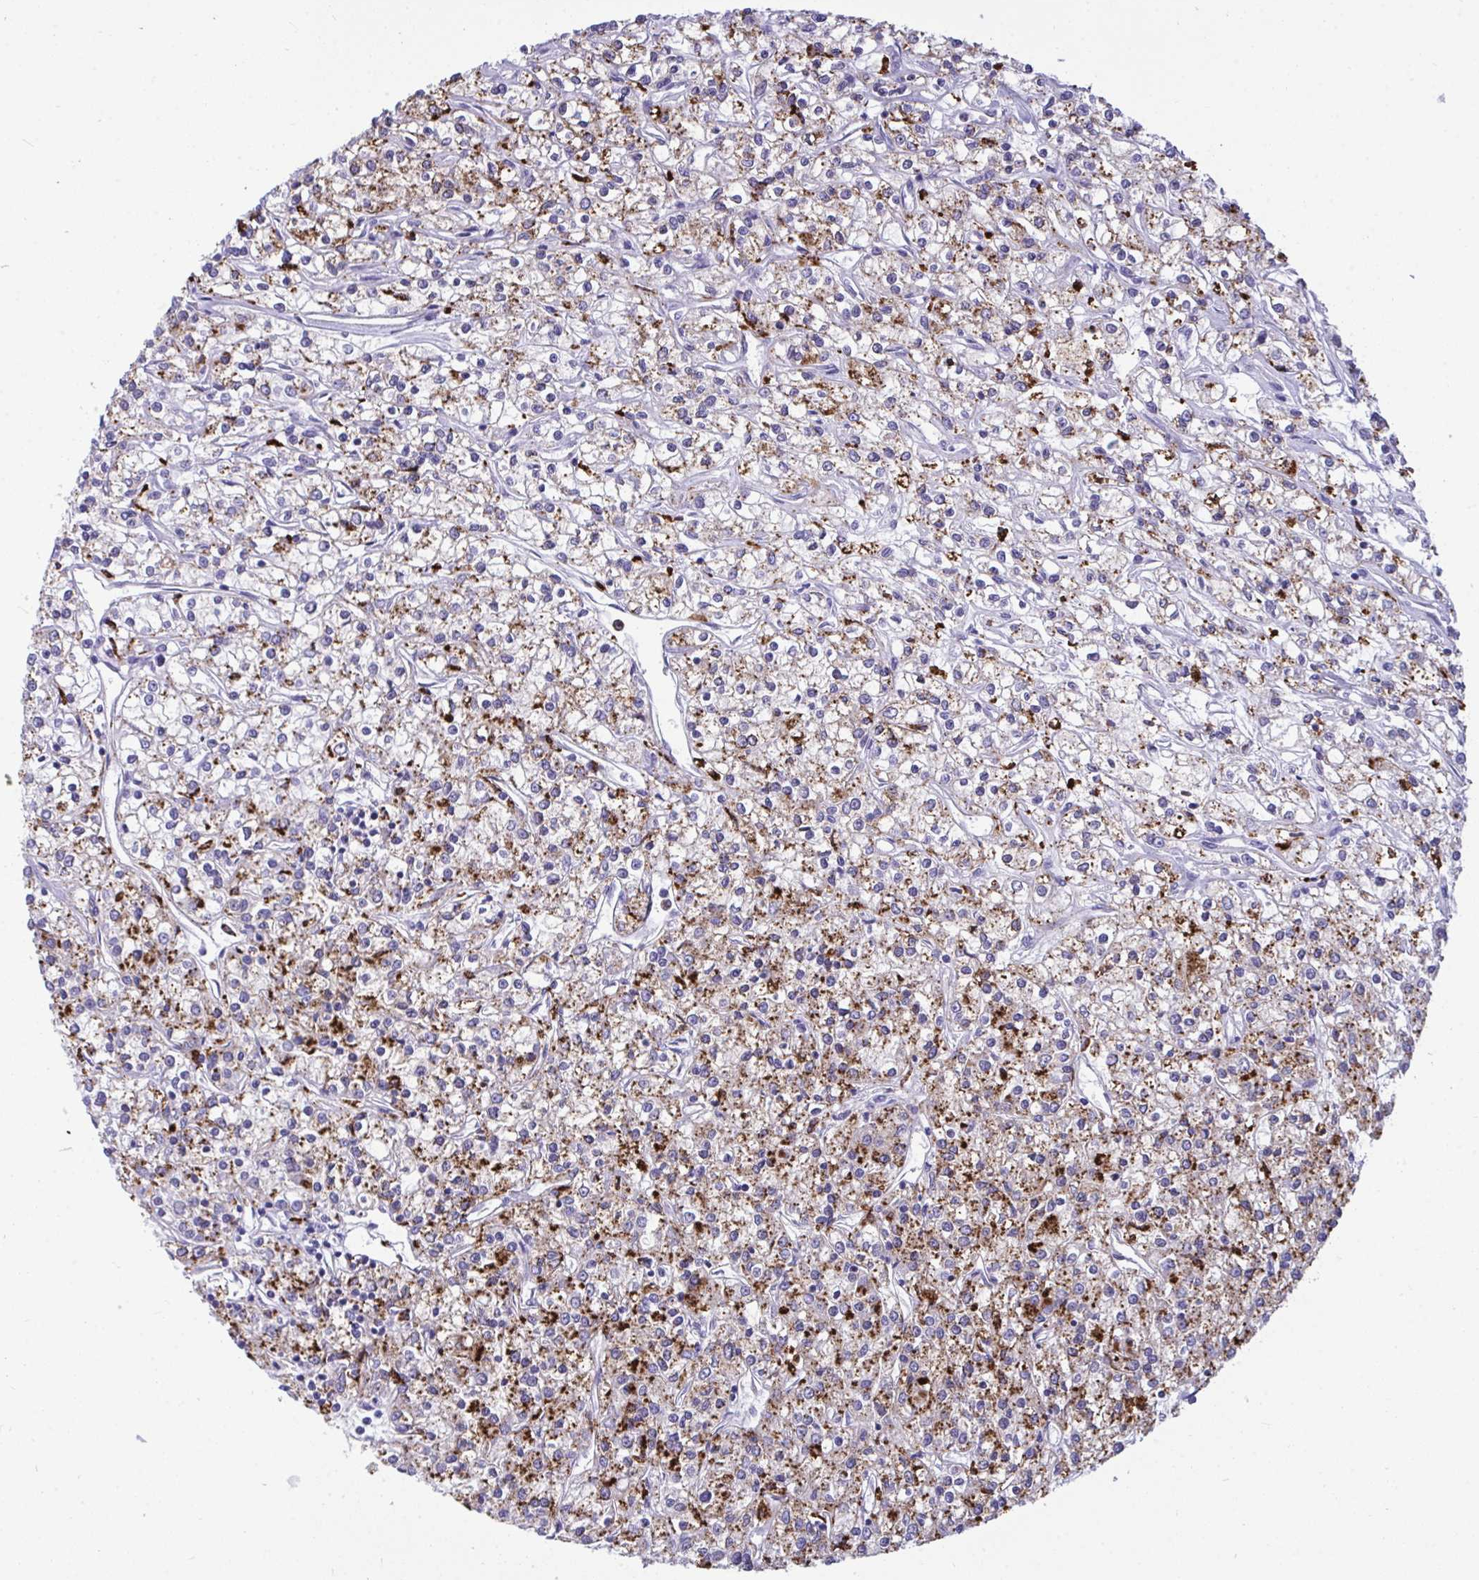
{"staining": {"intensity": "moderate", "quantity": "25%-75%", "location": "cytoplasmic/membranous"}, "tissue": "renal cancer", "cell_type": "Tumor cells", "image_type": "cancer", "snomed": [{"axis": "morphology", "description": "Adenocarcinoma, NOS"}, {"axis": "topography", "description": "Kidney"}], "caption": "Immunohistochemistry (IHC) micrograph of human renal cancer (adenocarcinoma) stained for a protein (brown), which displays medium levels of moderate cytoplasmic/membranous positivity in about 25%-75% of tumor cells.", "gene": "CPVL", "patient": {"sex": "female", "age": 59}}